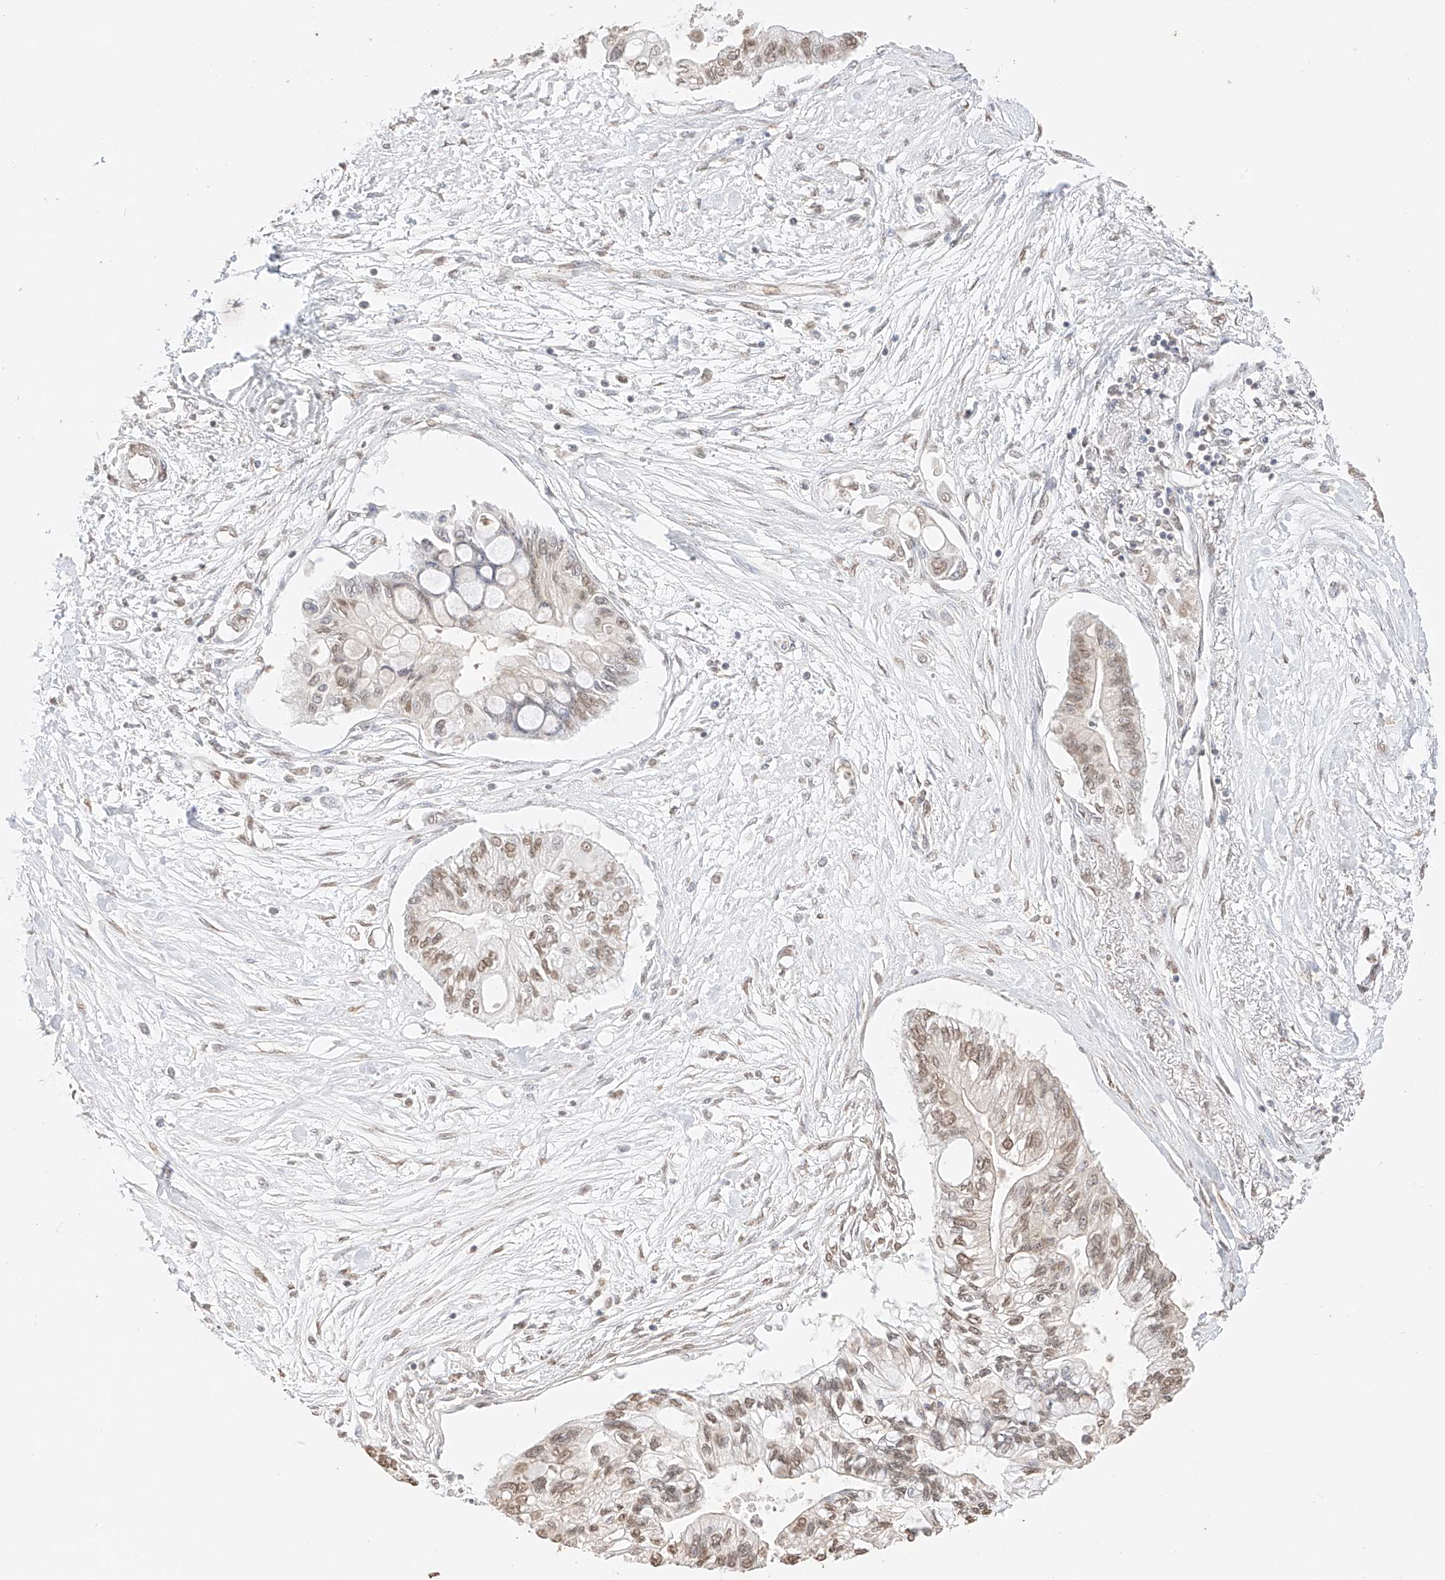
{"staining": {"intensity": "moderate", "quantity": ">75%", "location": "nuclear"}, "tissue": "pancreatic cancer", "cell_type": "Tumor cells", "image_type": "cancer", "snomed": [{"axis": "morphology", "description": "Adenocarcinoma, NOS"}, {"axis": "topography", "description": "Pancreas"}], "caption": "This histopathology image reveals immunohistochemistry (IHC) staining of pancreatic adenocarcinoma, with medium moderate nuclear staining in approximately >75% of tumor cells.", "gene": "IL22RA2", "patient": {"sex": "female", "age": 77}}